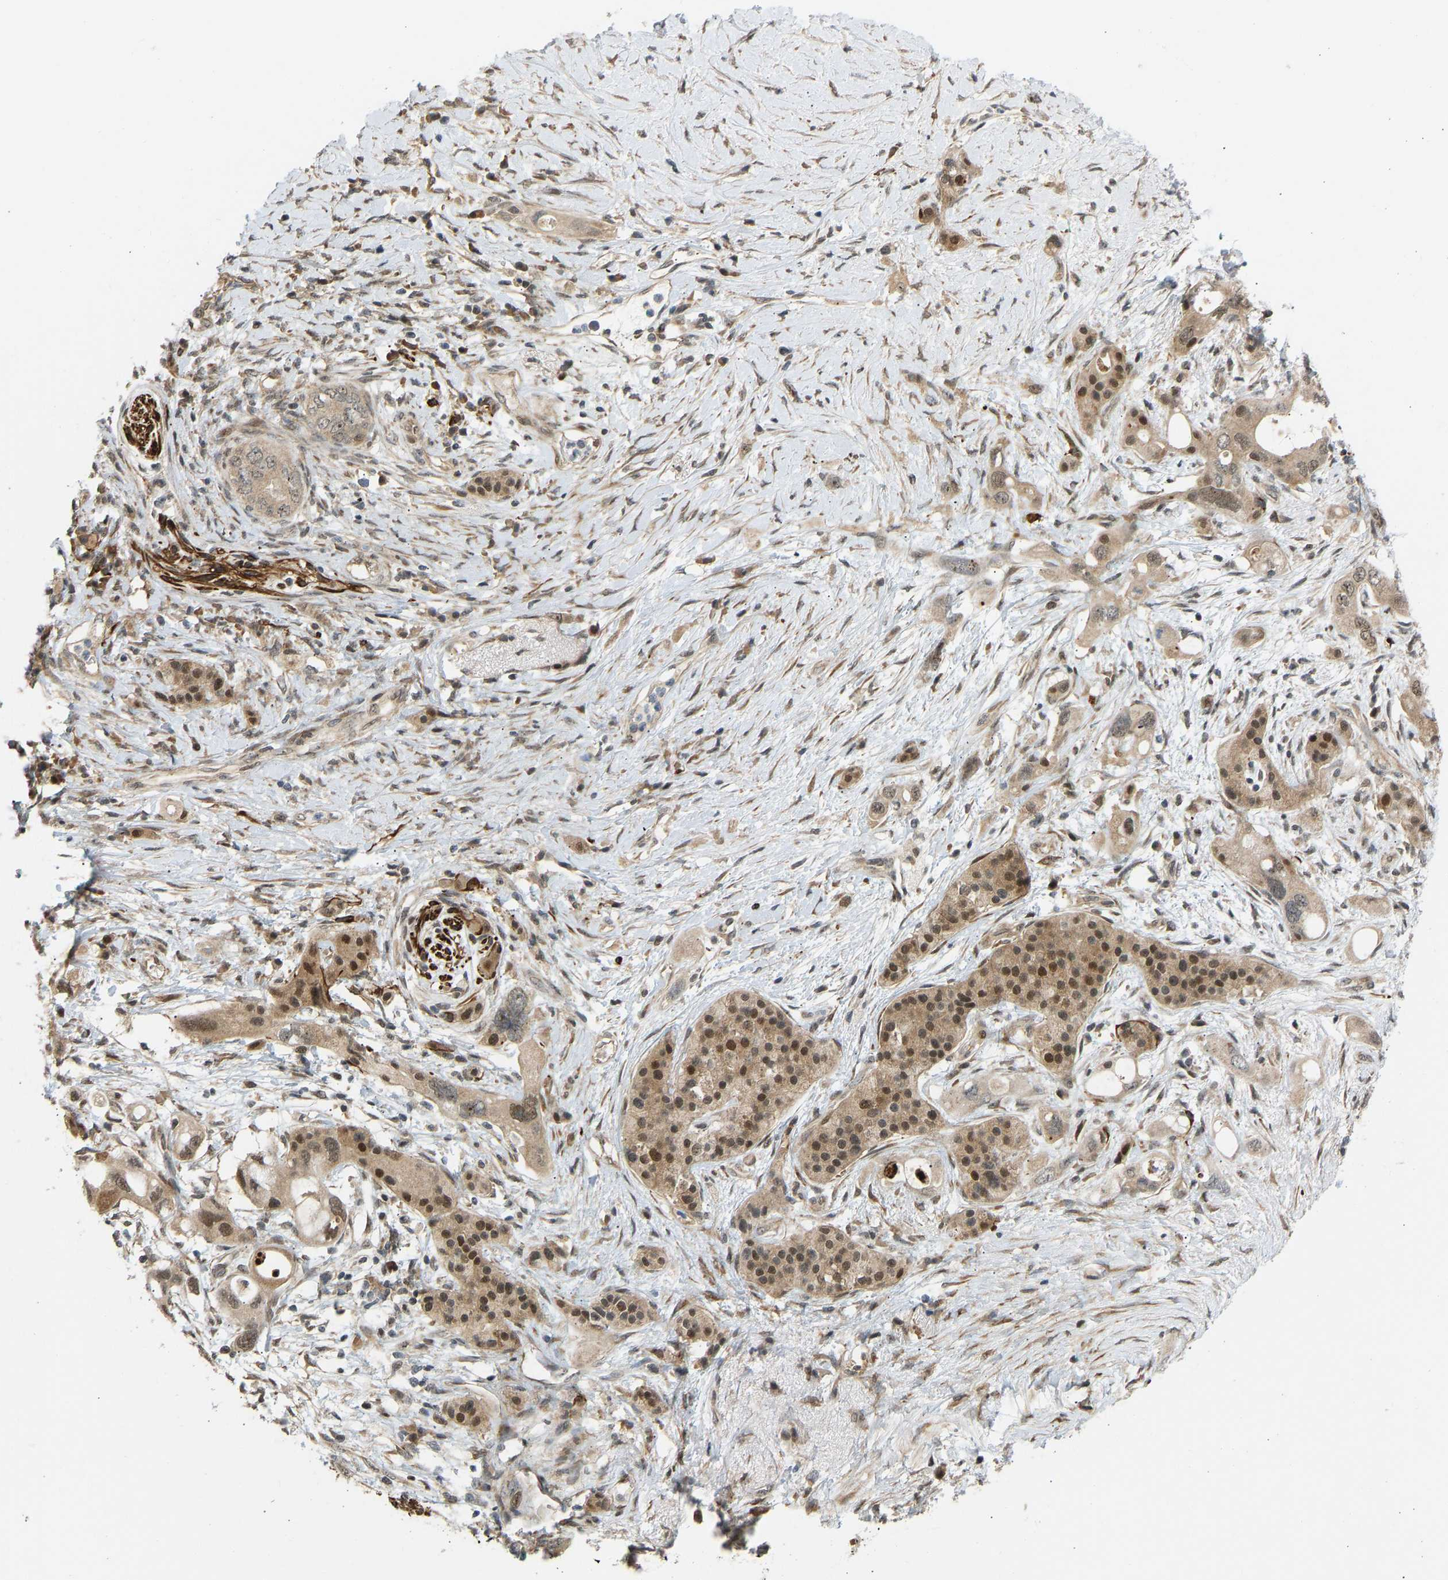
{"staining": {"intensity": "moderate", "quantity": ">75%", "location": "cytoplasmic/membranous,nuclear"}, "tissue": "pancreatic cancer", "cell_type": "Tumor cells", "image_type": "cancer", "snomed": [{"axis": "morphology", "description": "Adenocarcinoma, NOS"}, {"axis": "topography", "description": "Pancreas"}], "caption": "Tumor cells display moderate cytoplasmic/membranous and nuclear expression in about >75% of cells in adenocarcinoma (pancreatic).", "gene": "BAG1", "patient": {"sex": "female", "age": 56}}